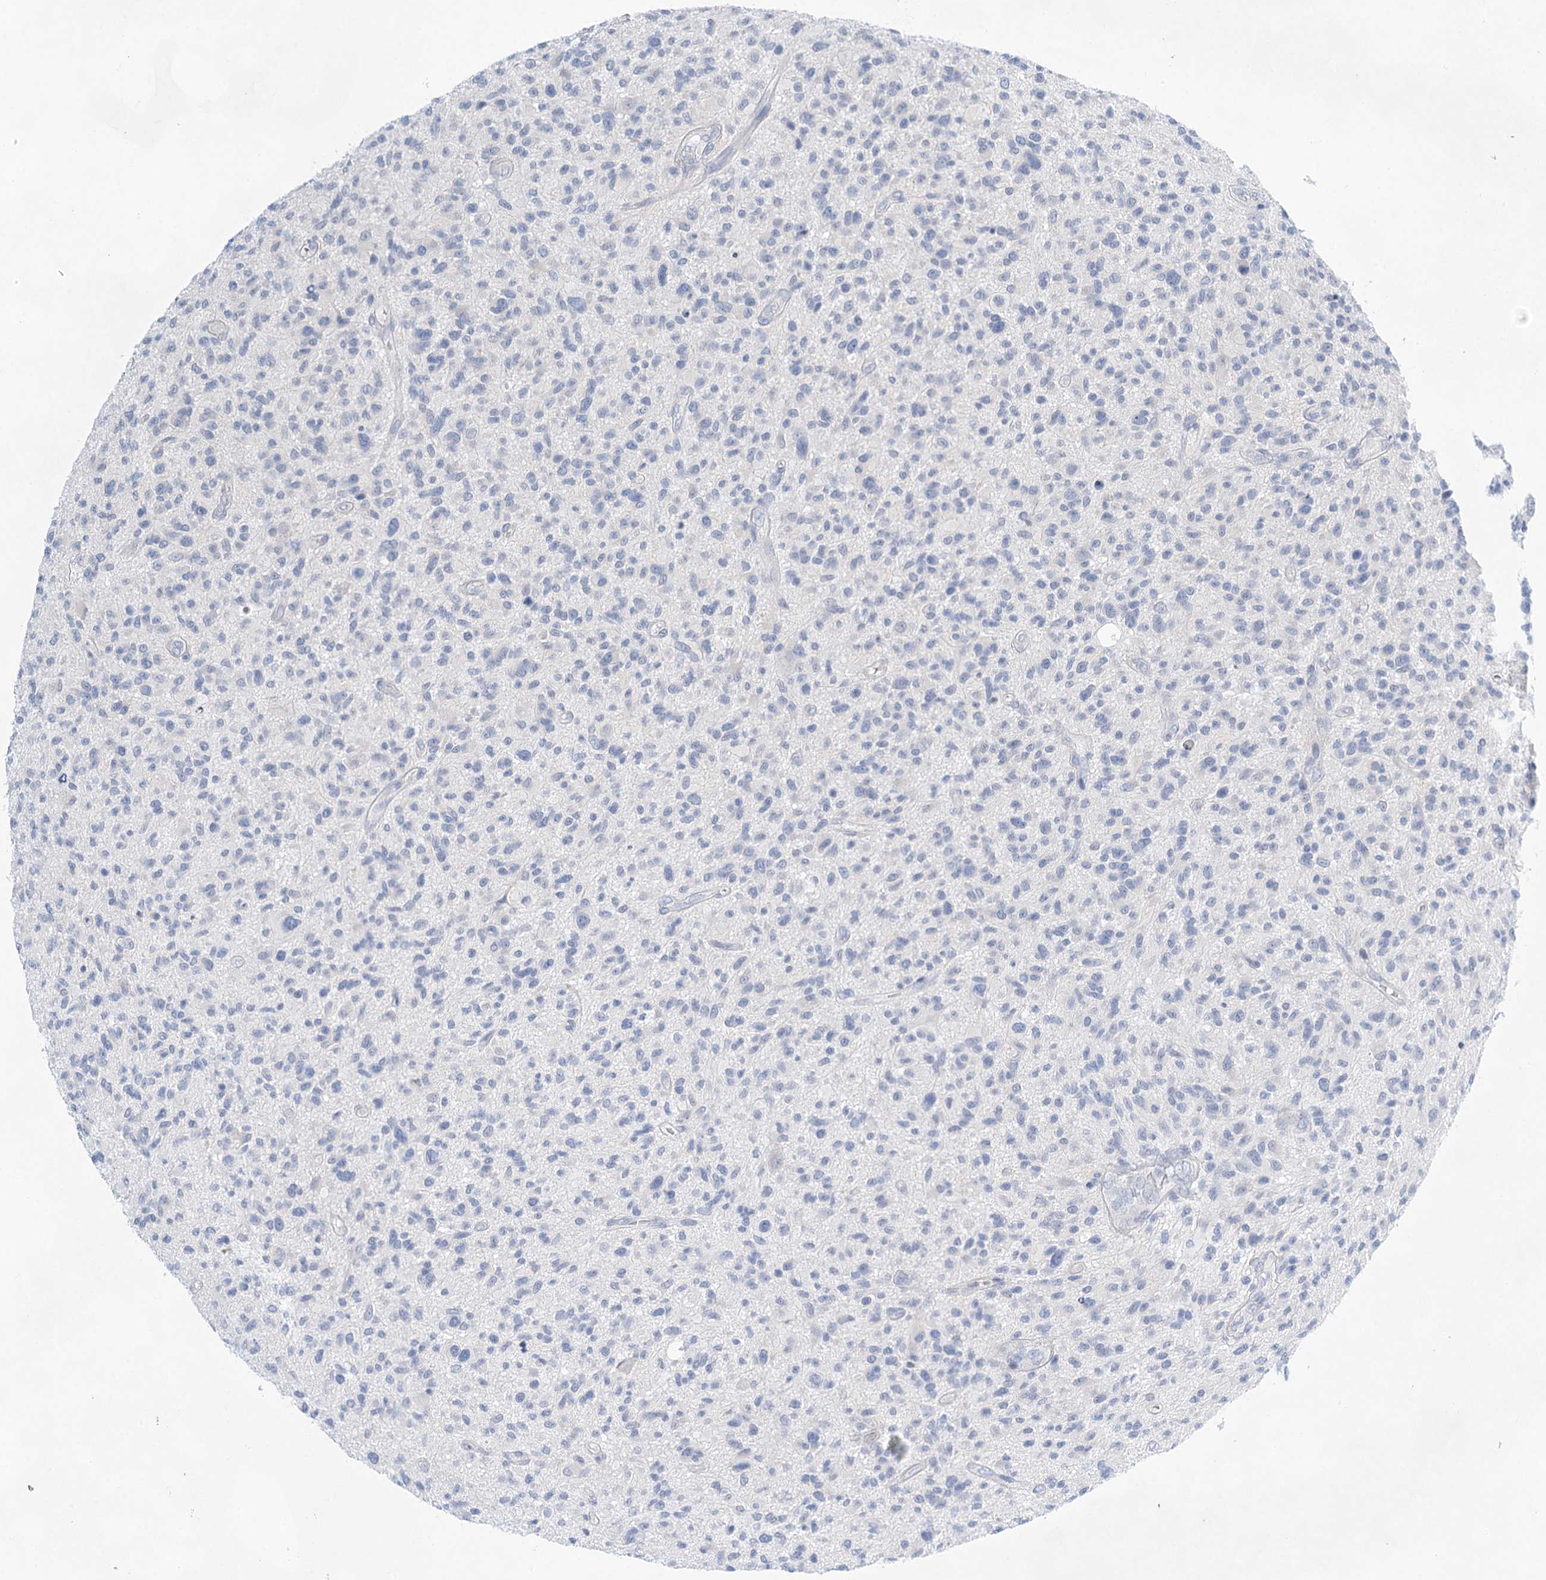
{"staining": {"intensity": "negative", "quantity": "none", "location": "none"}, "tissue": "glioma", "cell_type": "Tumor cells", "image_type": "cancer", "snomed": [{"axis": "morphology", "description": "Glioma, malignant, High grade"}, {"axis": "topography", "description": "Brain"}], "caption": "Malignant glioma (high-grade) was stained to show a protein in brown. There is no significant expression in tumor cells.", "gene": "LALBA", "patient": {"sex": "male", "age": 47}}